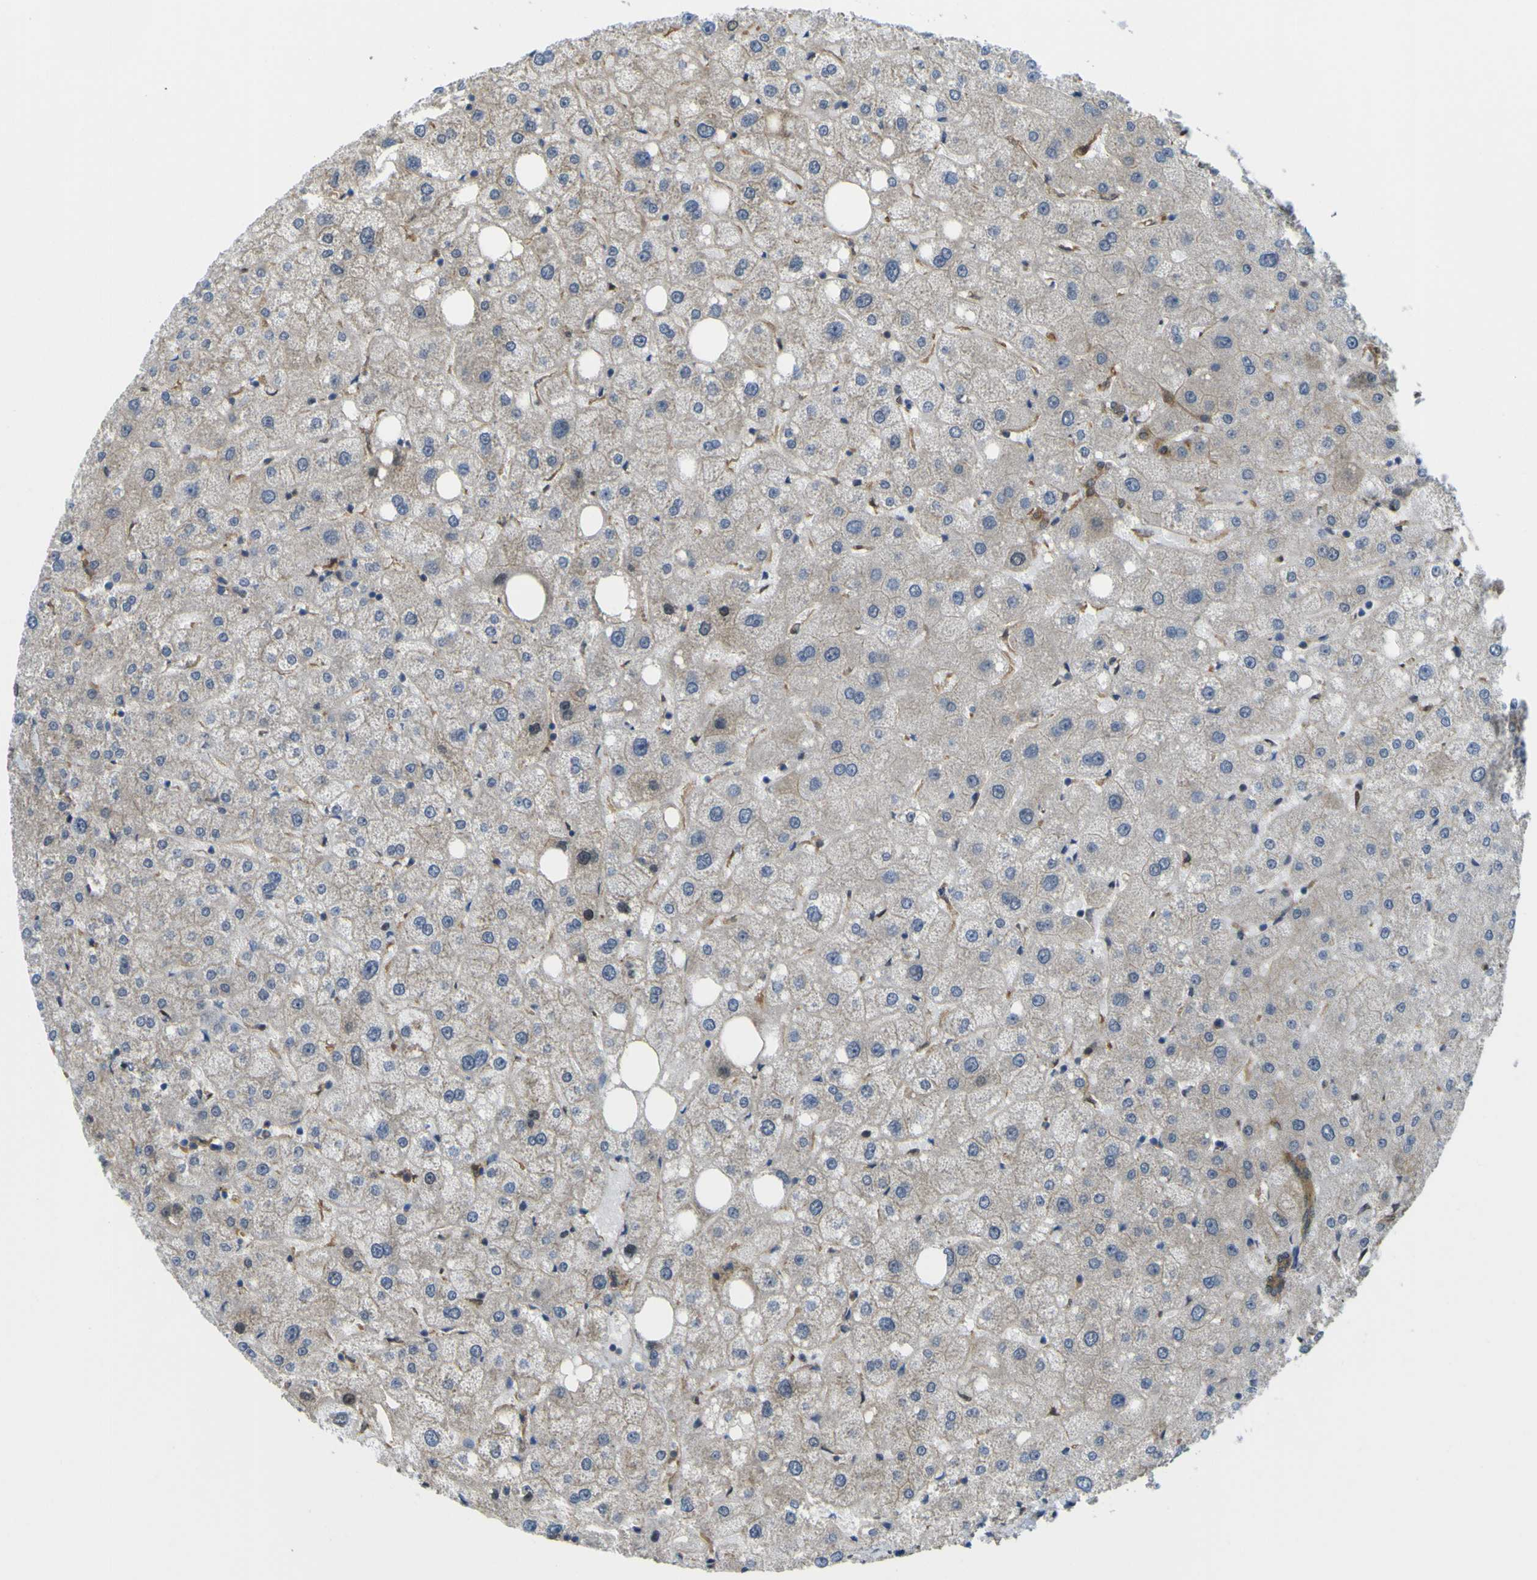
{"staining": {"intensity": "moderate", "quantity": ">75%", "location": "cytoplasmic/membranous"}, "tissue": "liver", "cell_type": "Cholangiocytes", "image_type": "normal", "snomed": [{"axis": "morphology", "description": "Normal tissue, NOS"}, {"axis": "topography", "description": "Liver"}], "caption": "Liver stained for a protein (brown) demonstrates moderate cytoplasmic/membranous positive staining in approximately >75% of cholangiocytes.", "gene": "YWHAG", "patient": {"sex": "male", "age": 73}}